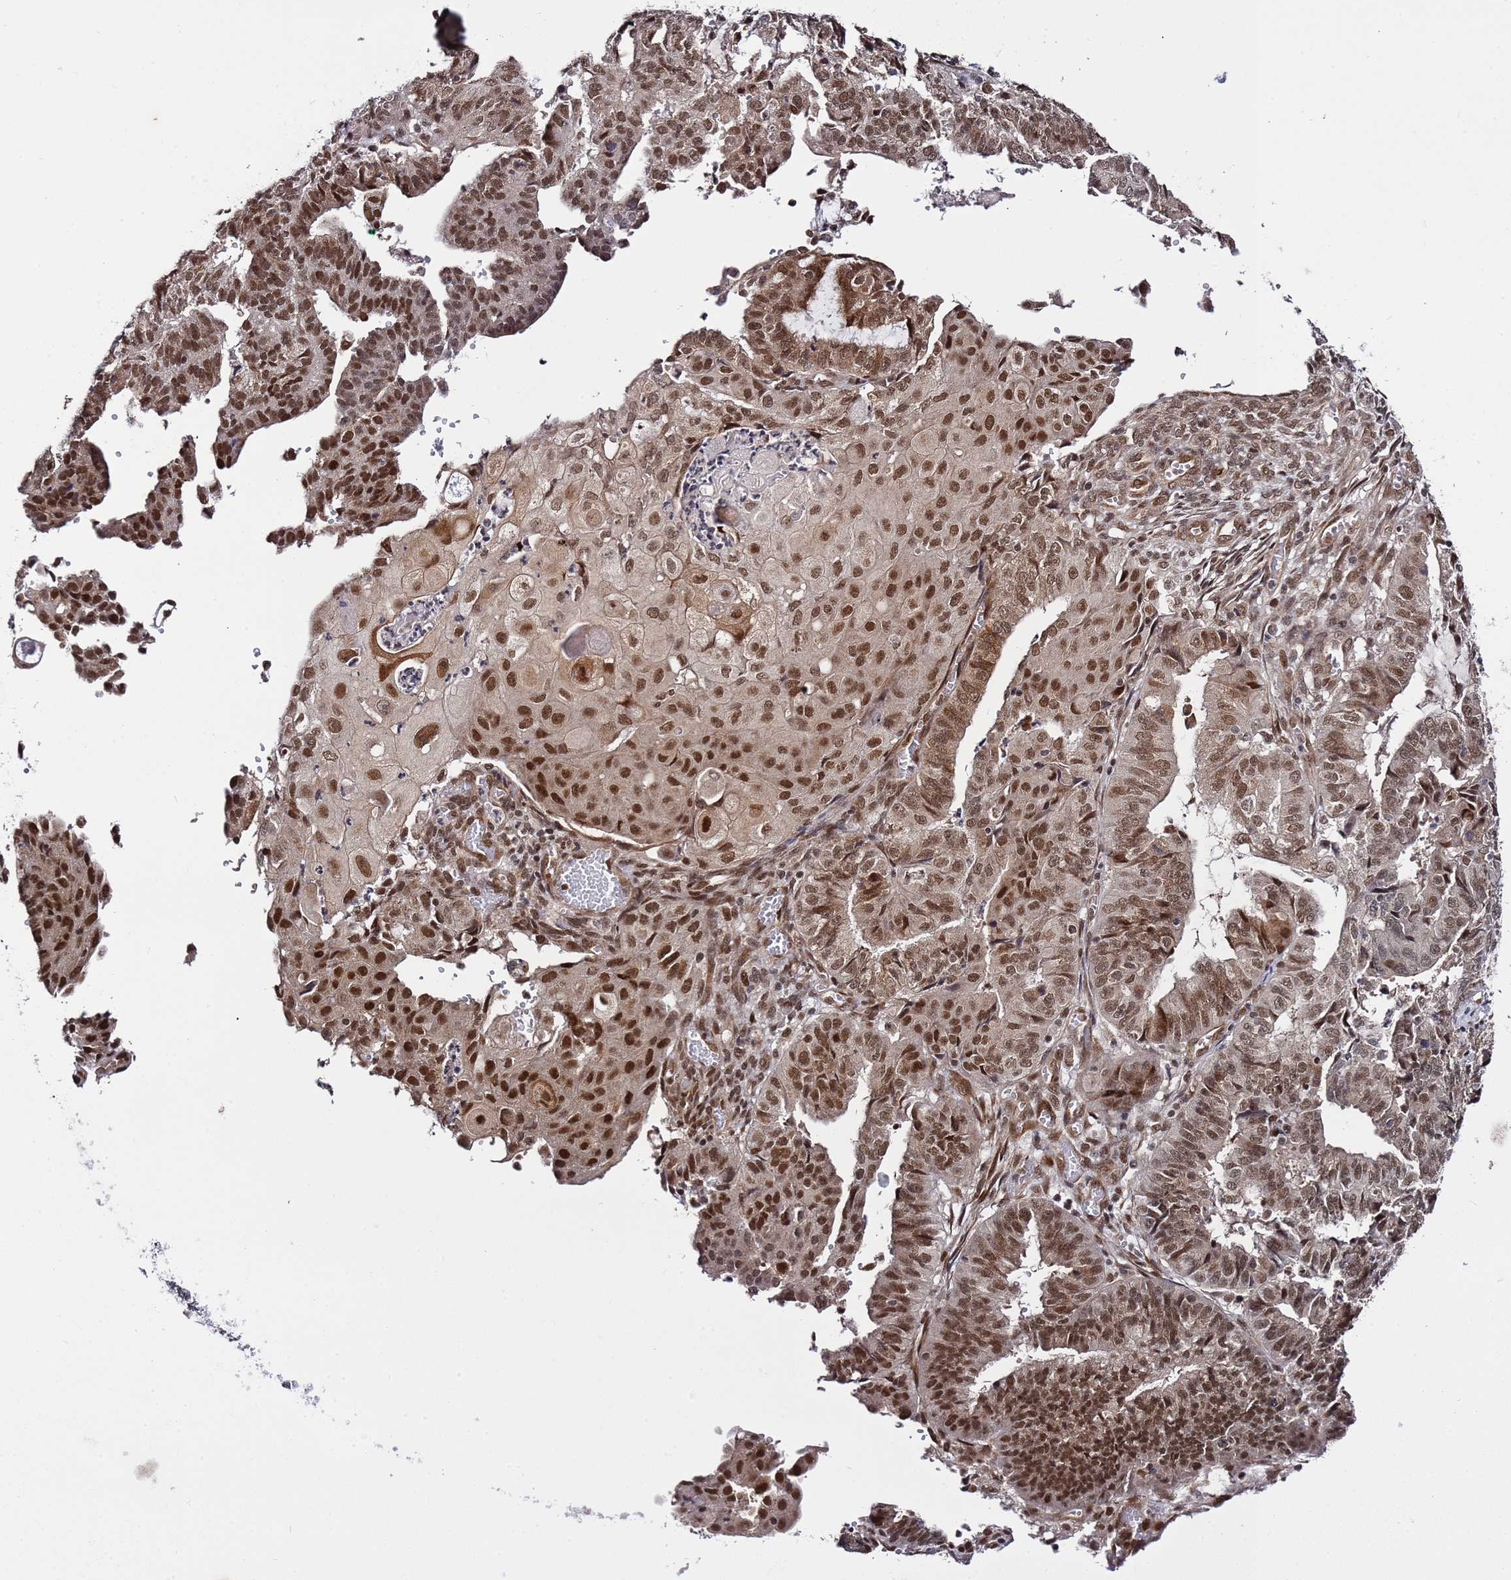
{"staining": {"intensity": "moderate", "quantity": ">75%", "location": "cytoplasmic/membranous,nuclear"}, "tissue": "endometrial cancer", "cell_type": "Tumor cells", "image_type": "cancer", "snomed": [{"axis": "morphology", "description": "Adenocarcinoma, NOS"}, {"axis": "topography", "description": "Endometrium"}], "caption": "Adenocarcinoma (endometrial) stained with a brown dye demonstrates moderate cytoplasmic/membranous and nuclear positive expression in about >75% of tumor cells.", "gene": "POLR2D", "patient": {"sex": "female", "age": 56}}